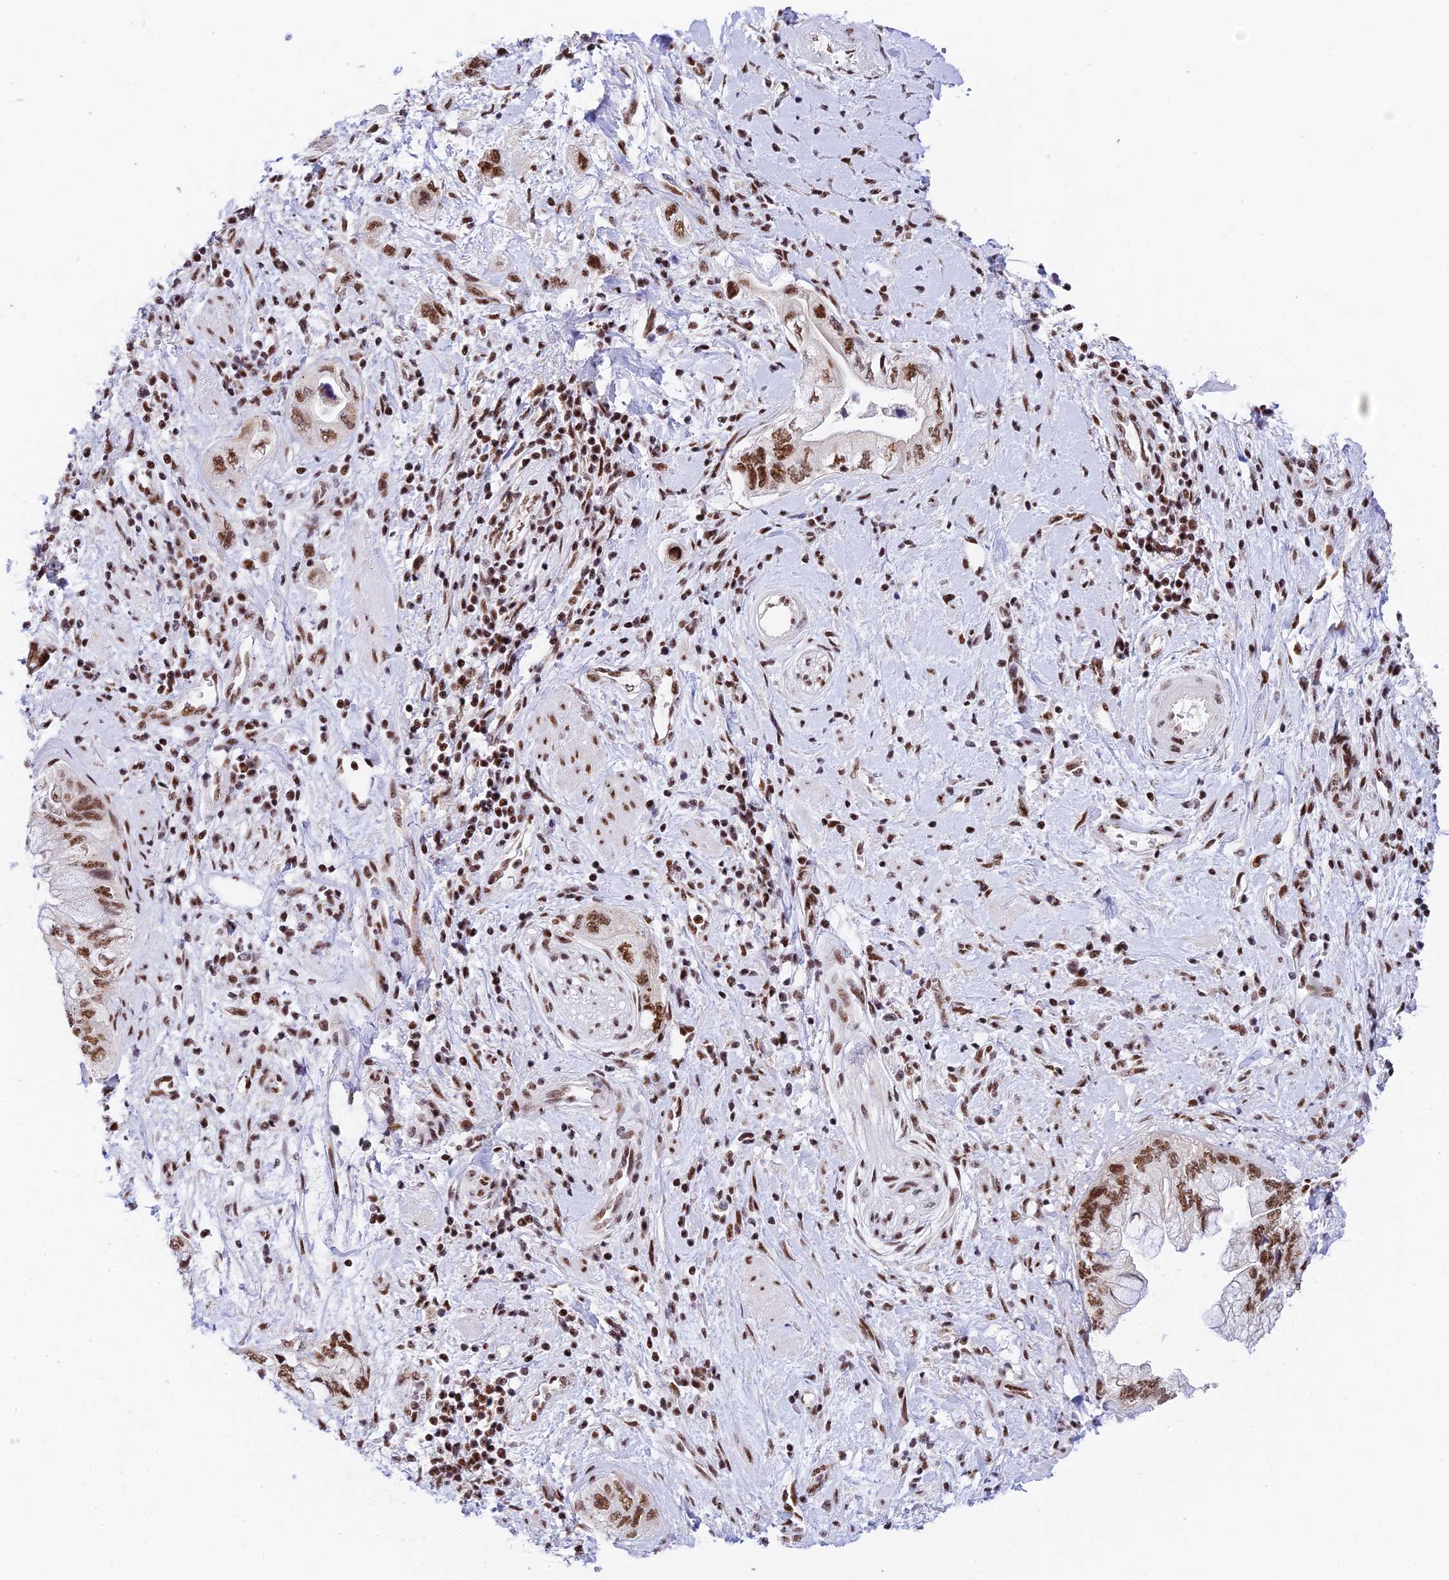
{"staining": {"intensity": "moderate", "quantity": ">75%", "location": "nuclear"}, "tissue": "pancreatic cancer", "cell_type": "Tumor cells", "image_type": "cancer", "snomed": [{"axis": "morphology", "description": "Adenocarcinoma, NOS"}, {"axis": "topography", "description": "Pancreas"}], "caption": "IHC photomicrograph of neoplastic tissue: human pancreatic cancer (adenocarcinoma) stained using immunohistochemistry reveals medium levels of moderate protein expression localized specifically in the nuclear of tumor cells, appearing as a nuclear brown color.", "gene": "USP22", "patient": {"sex": "female", "age": 73}}